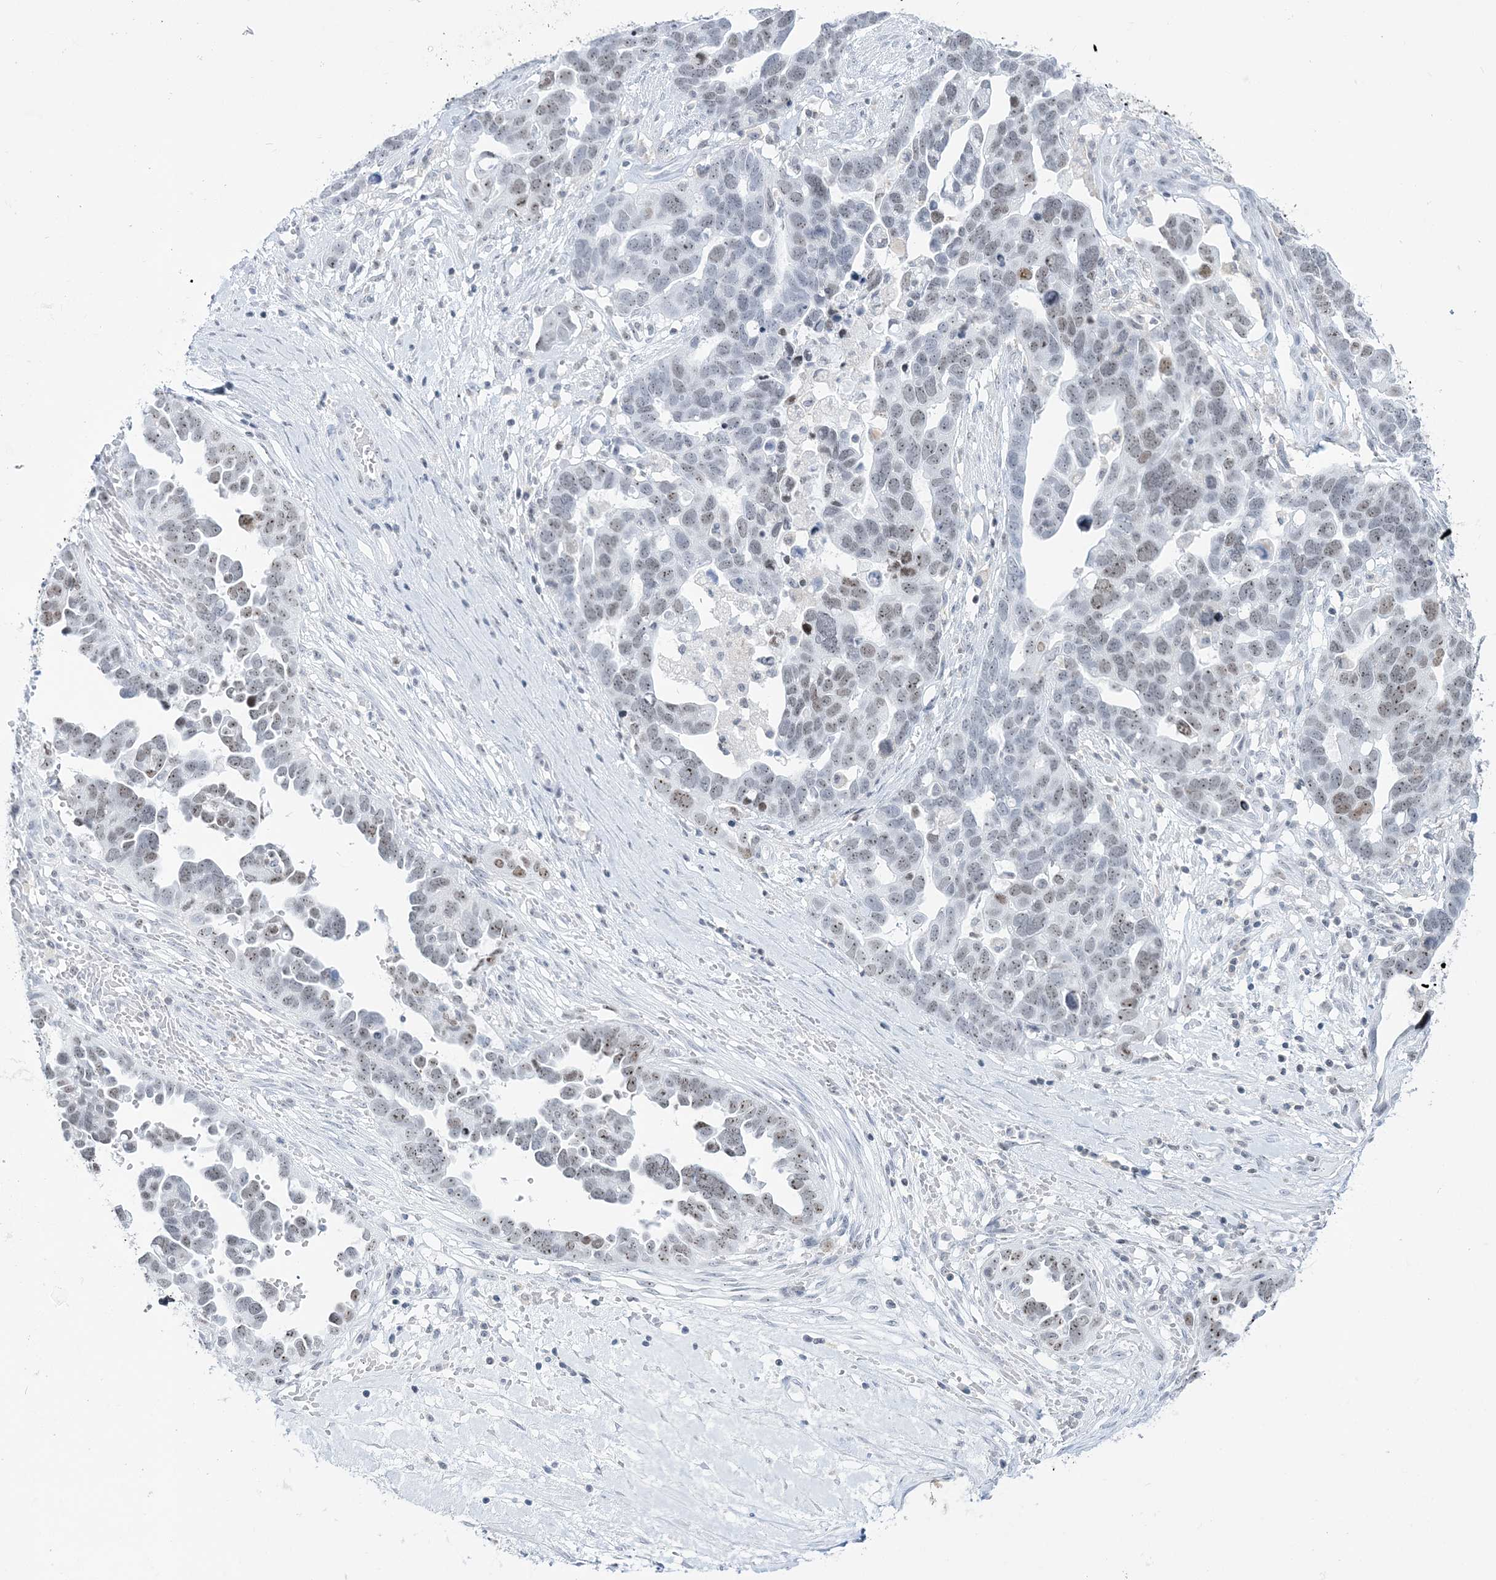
{"staining": {"intensity": "weak", "quantity": "<25%", "location": "nuclear"}, "tissue": "ovarian cancer", "cell_type": "Tumor cells", "image_type": "cancer", "snomed": [{"axis": "morphology", "description": "Cystadenocarcinoma, serous, NOS"}, {"axis": "topography", "description": "Ovary"}], "caption": "Immunohistochemistry histopathology image of ovarian cancer stained for a protein (brown), which demonstrates no positivity in tumor cells.", "gene": "DDX21", "patient": {"sex": "female", "age": 54}}